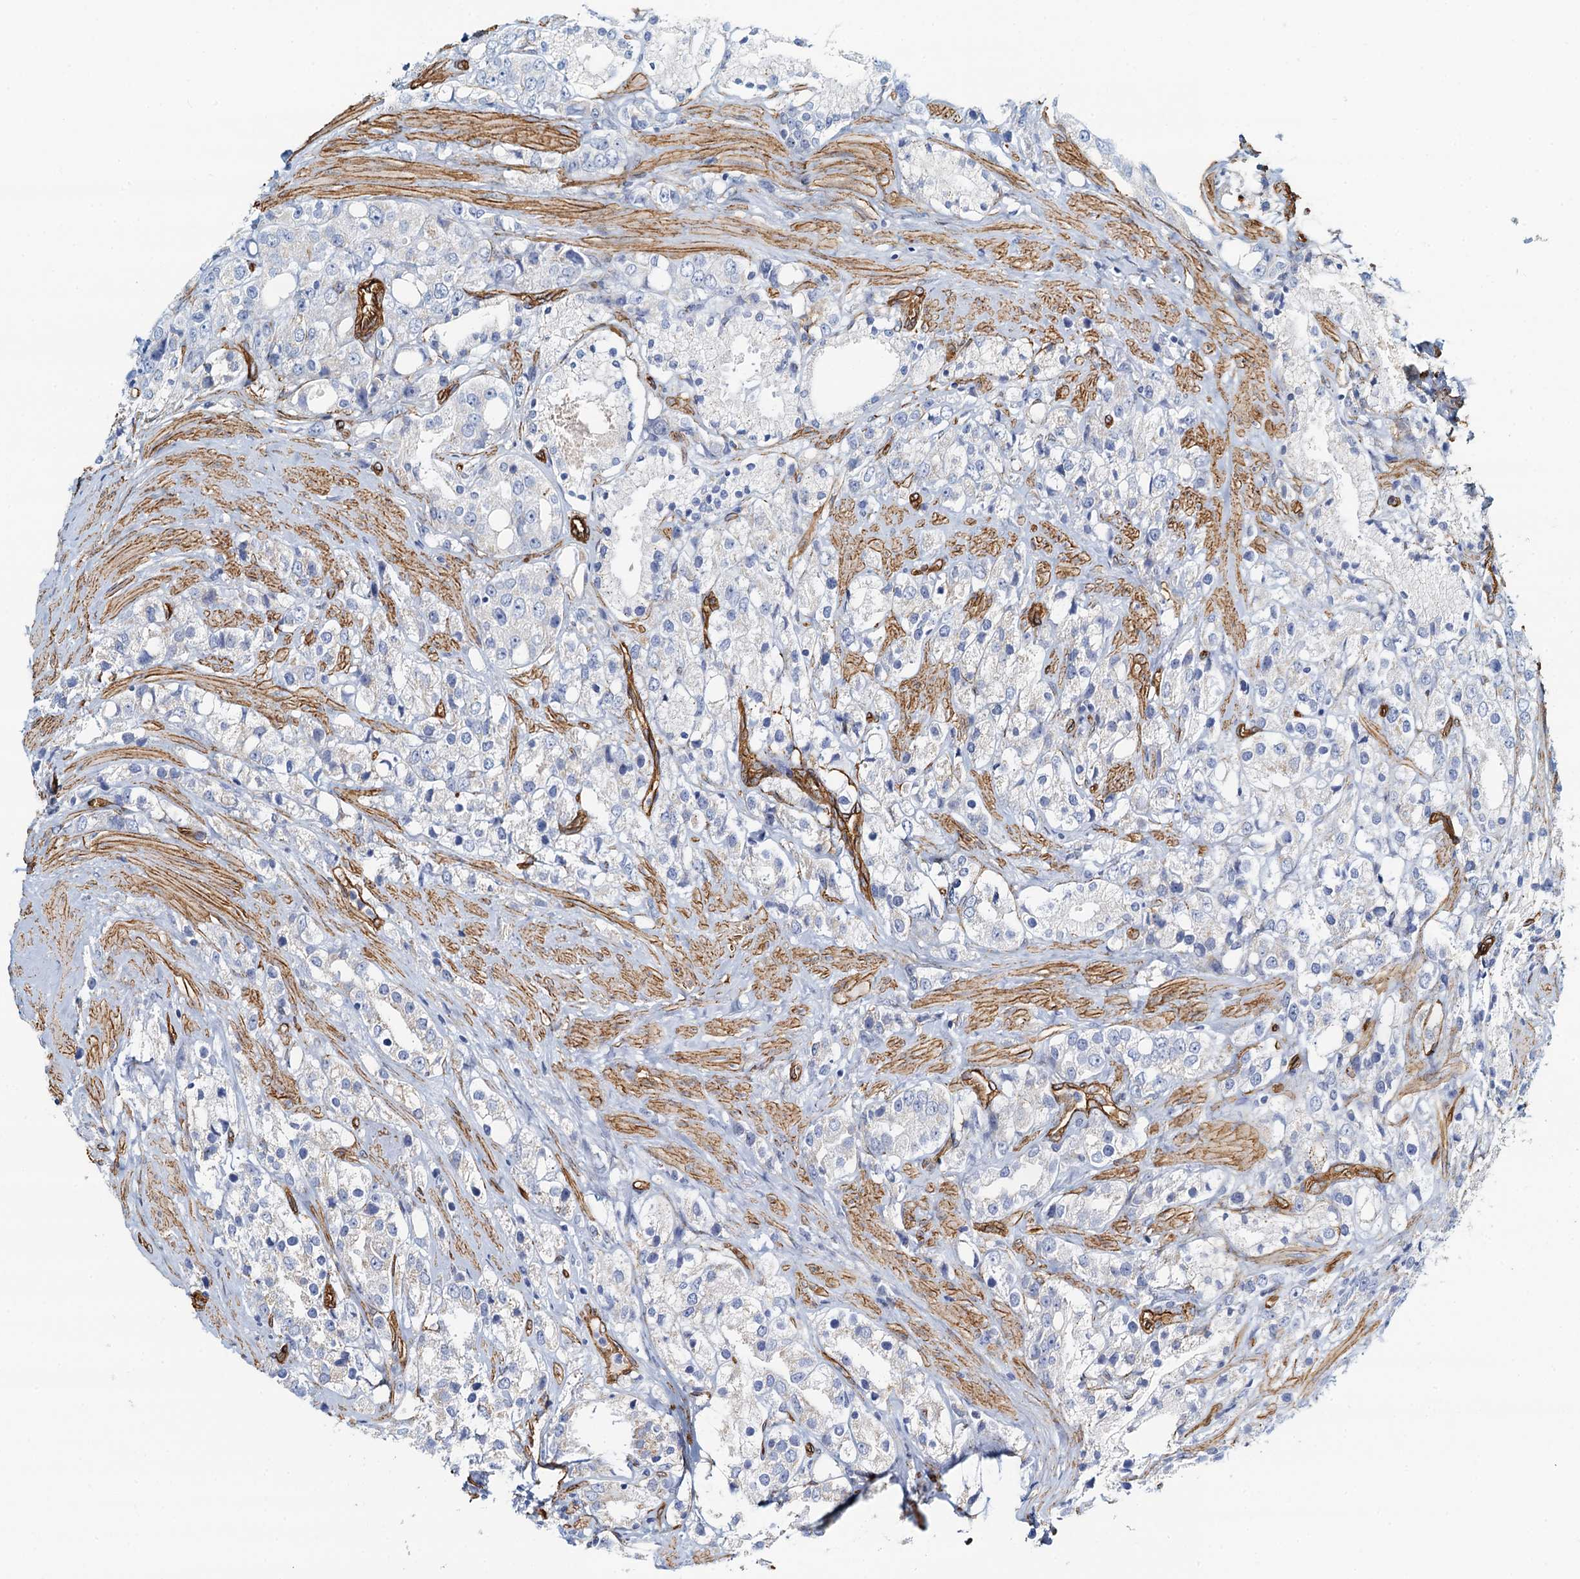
{"staining": {"intensity": "negative", "quantity": "none", "location": "none"}, "tissue": "prostate cancer", "cell_type": "Tumor cells", "image_type": "cancer", "snomed": [{"axis": "morphology", "description": "Adenocarcinoma, NOS"}, {"axis": "topography", "description": "Prostate"}], "caption": "IHC histopathology image of adenocarcinoma (prostate) stained for a protein (brown), which shows no positivity in tumor cells.", "gene": "DGKG", "patient": {"sex": "male", "age": 79}}